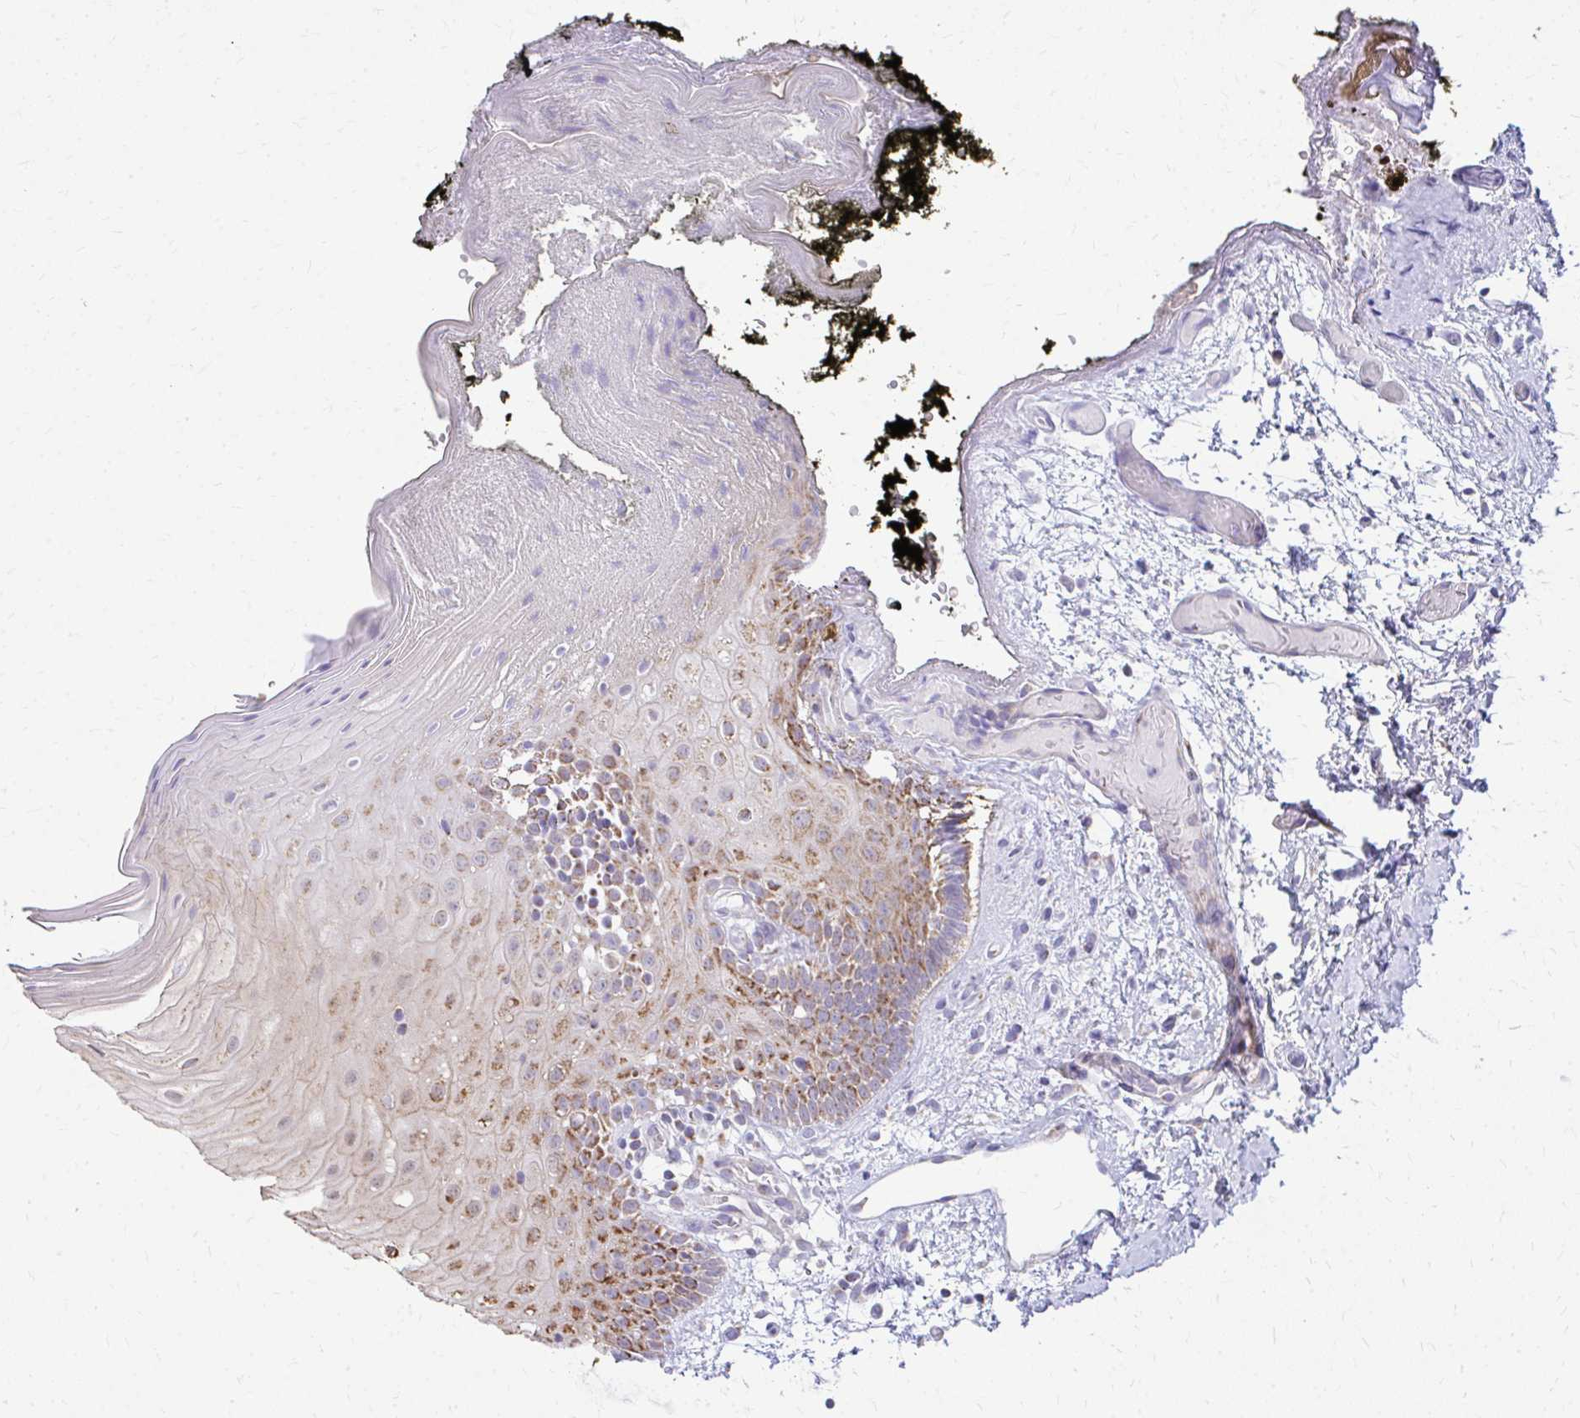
{"staining": {"intensity": "moderate", "quantity": "25%-75%", "location": "cytoplasmic/membranous"}, "tissue": "oral mucosa", "cell_type": "Squamous epithelial cells", "image_type": "normal", "snomed": [{"axis": "morphology", "description": "Normal tissue, NOS"}, {"axis": "morphology", "description": "Squamous cell carcinoma, NOS"}, {"axis": "topography", "description": "Oral tissue"}, {"axis": "topography", "description": "Tounge, NOS"}, {"axis": "topography", "description": "Head-Neck"}], "caption": "DAB (3,3'-diaminobenzidine) immunohistochemical staining of unremarkable oral mucosa demonstrates moderate cytoplasmic/membranous protein expression in approximately 25%-75% of squamous epithelial cells.", "gene": "MRPL19", "patient": {"sex": "male", "age": 76}}